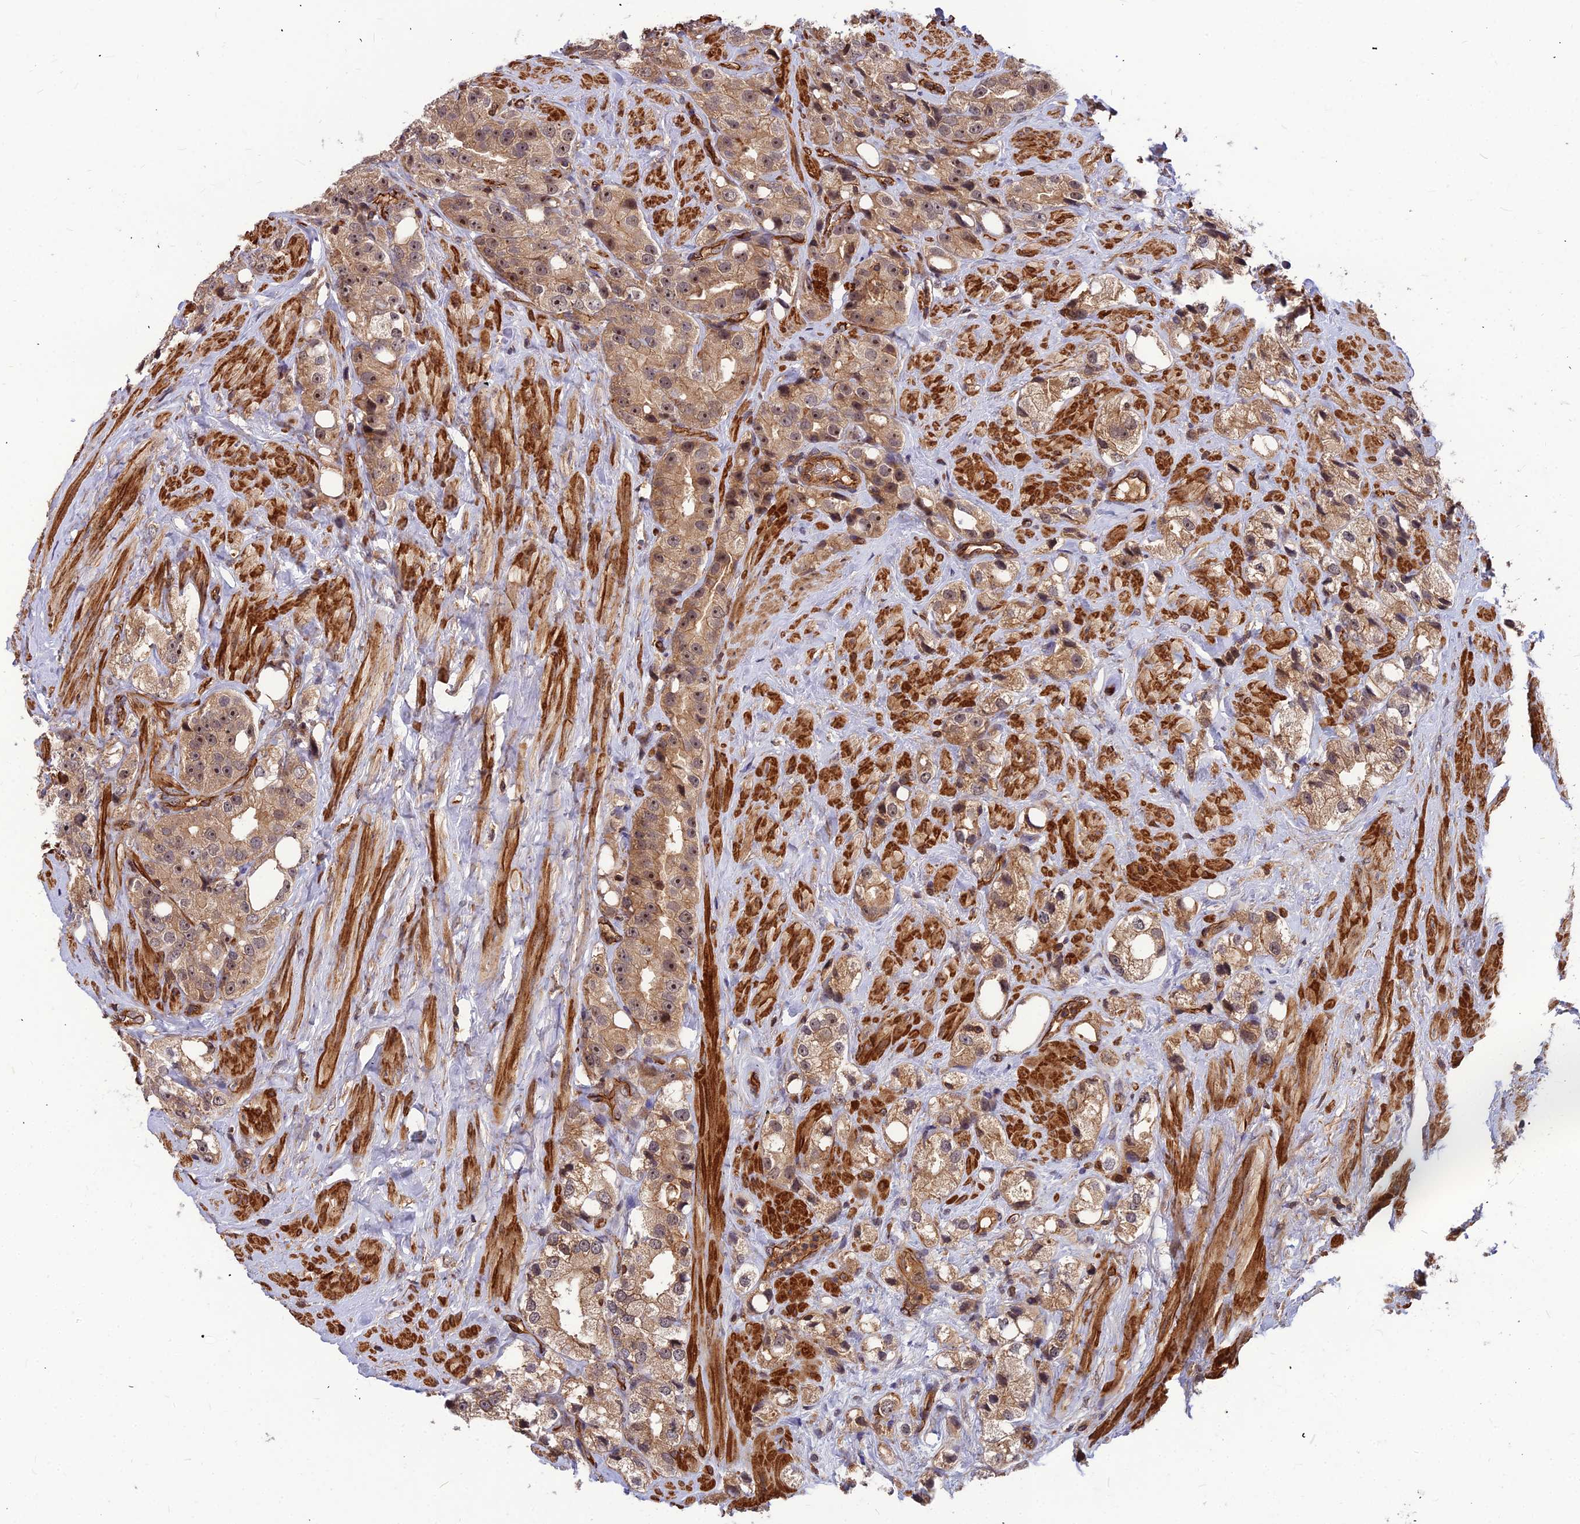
{"staining": {"intensity": "moderate", "quantity": ">75%", "location": "cytoplasmic/membranous,nuclear"}, "tissue": "prostate cancer", "cell_type": "Tumor cells", "image_type": "cancer", "snomed": [{"axis": "morphology", "description": "Adenocarcinoma, NOS"}, {"axis": "topography", "description": "Prostate"}], "caption": "Protein staining of adenocarcinoma (prostate) tissue displays moderate cytoplasmic/membranous and nuclear positivity in about >75% of tumor cells.", "gene": "ZNF467", "patient": {"sex": "male", "age": 79}}